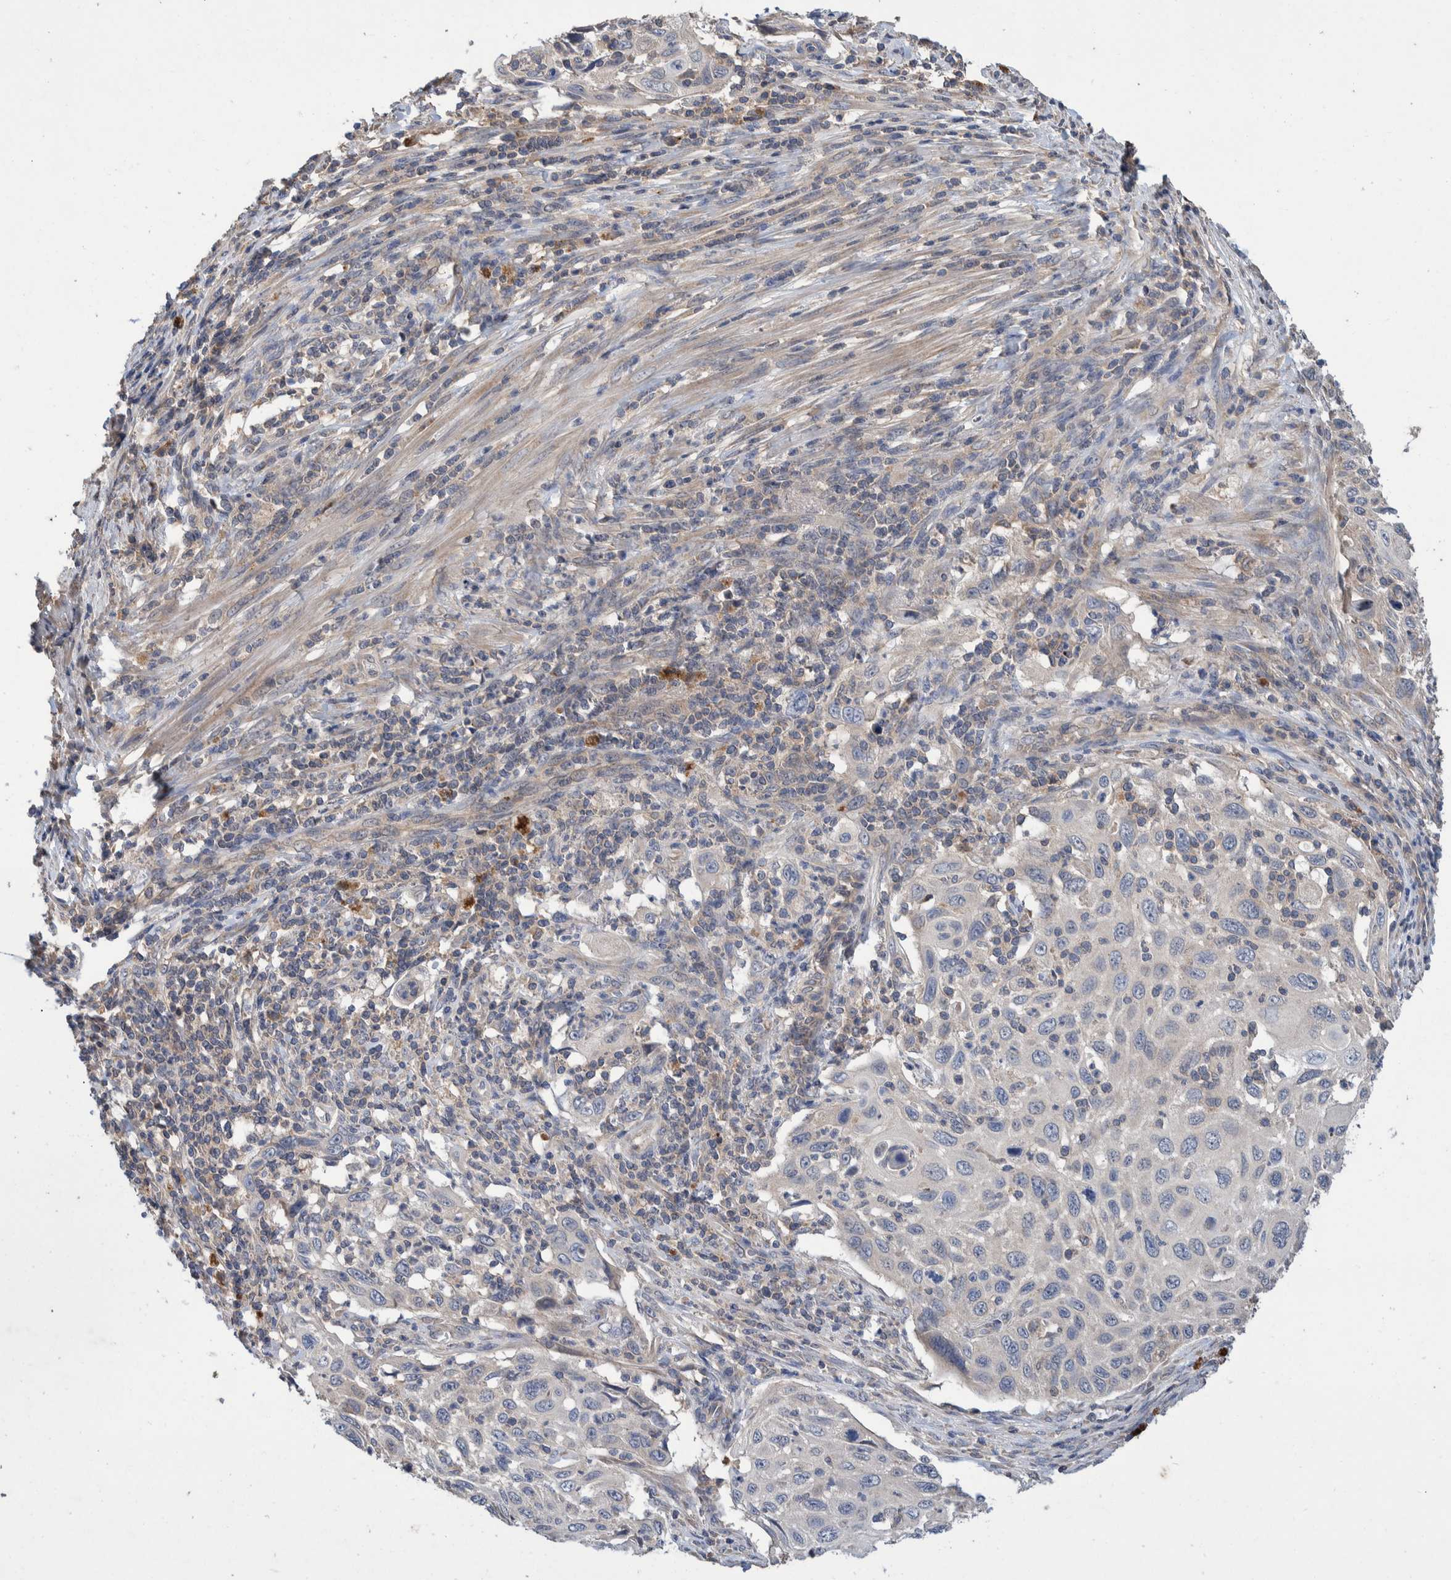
{"staining": {"intensity": "negative", "quantity": "none", "location": "none"}, "tissue": "cervical cancer", "cell_type": "Tumor cells", "image_type": "cancer", "snomed": [{"axis": "morphology", "description": "Squamous cell carcinoma, NOS"}, {"axis": "topography", "description": "Cervix"}], "caption": "The photomicrograph exhibits no significant expression in tumor cells of cervical cancer.", "gene": "PLPBP", "patient": {"sex": "female", "age": 70}}